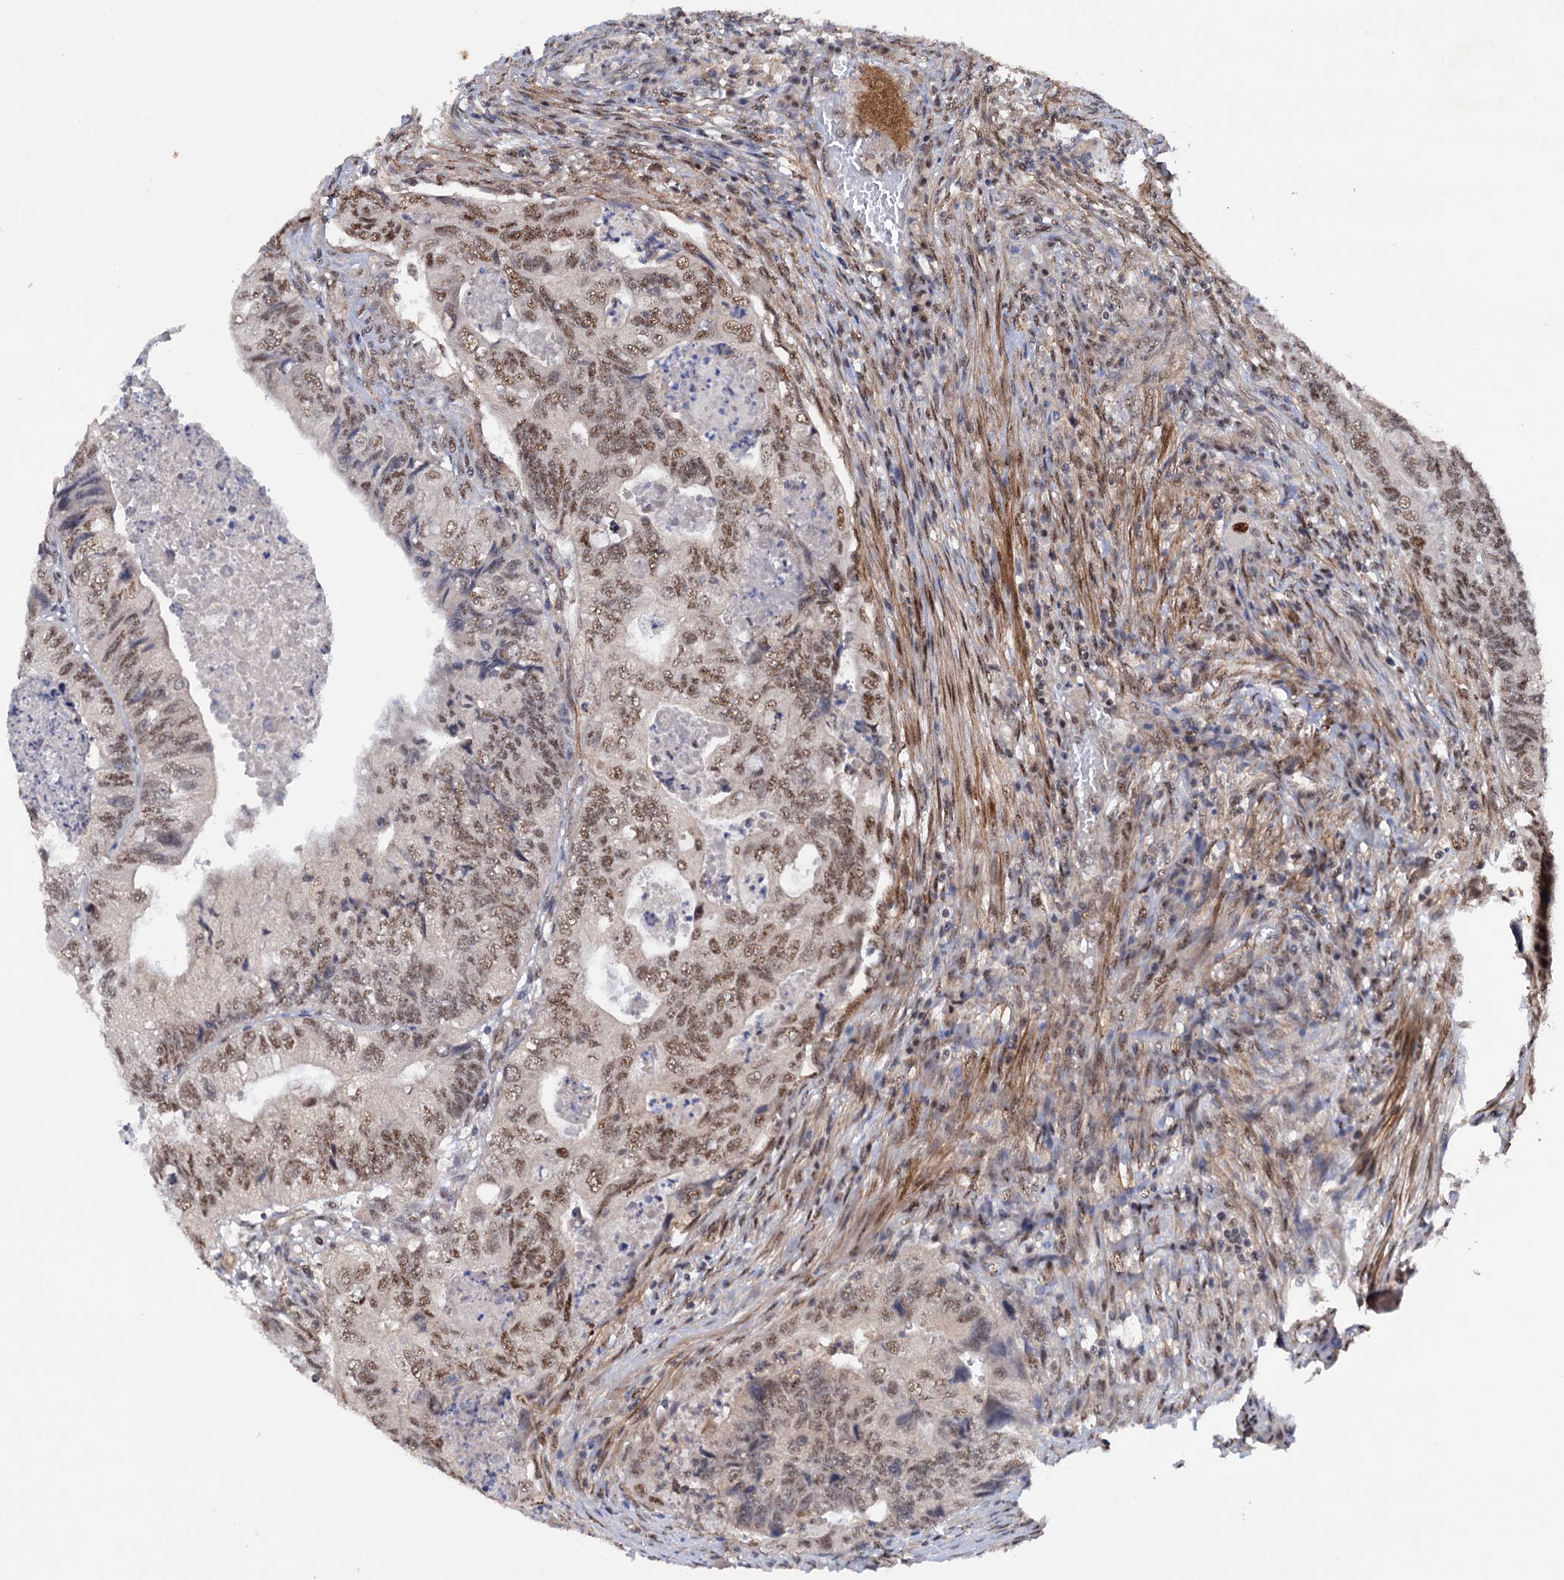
{"staining": {"intensity": "moderate", "quantity": ">75%", "location": "nuclear"}, "tissue": "colorectal cancer", "cell_type": "Tumor cells", "image_type": "cancer", "snomed": [{"axis": "morphology", "description": "Adenocarcinoma, NOS"}, {"axis": "topography", "description": "Rectum"}], "caption": "Protein expression analysis of colorectal adenocarcinoma displays moderate nuclear positivity in about >75% of tumor cells.", "gene": "TBC1D12", "patient": {"sex": "male", "age": 63}}